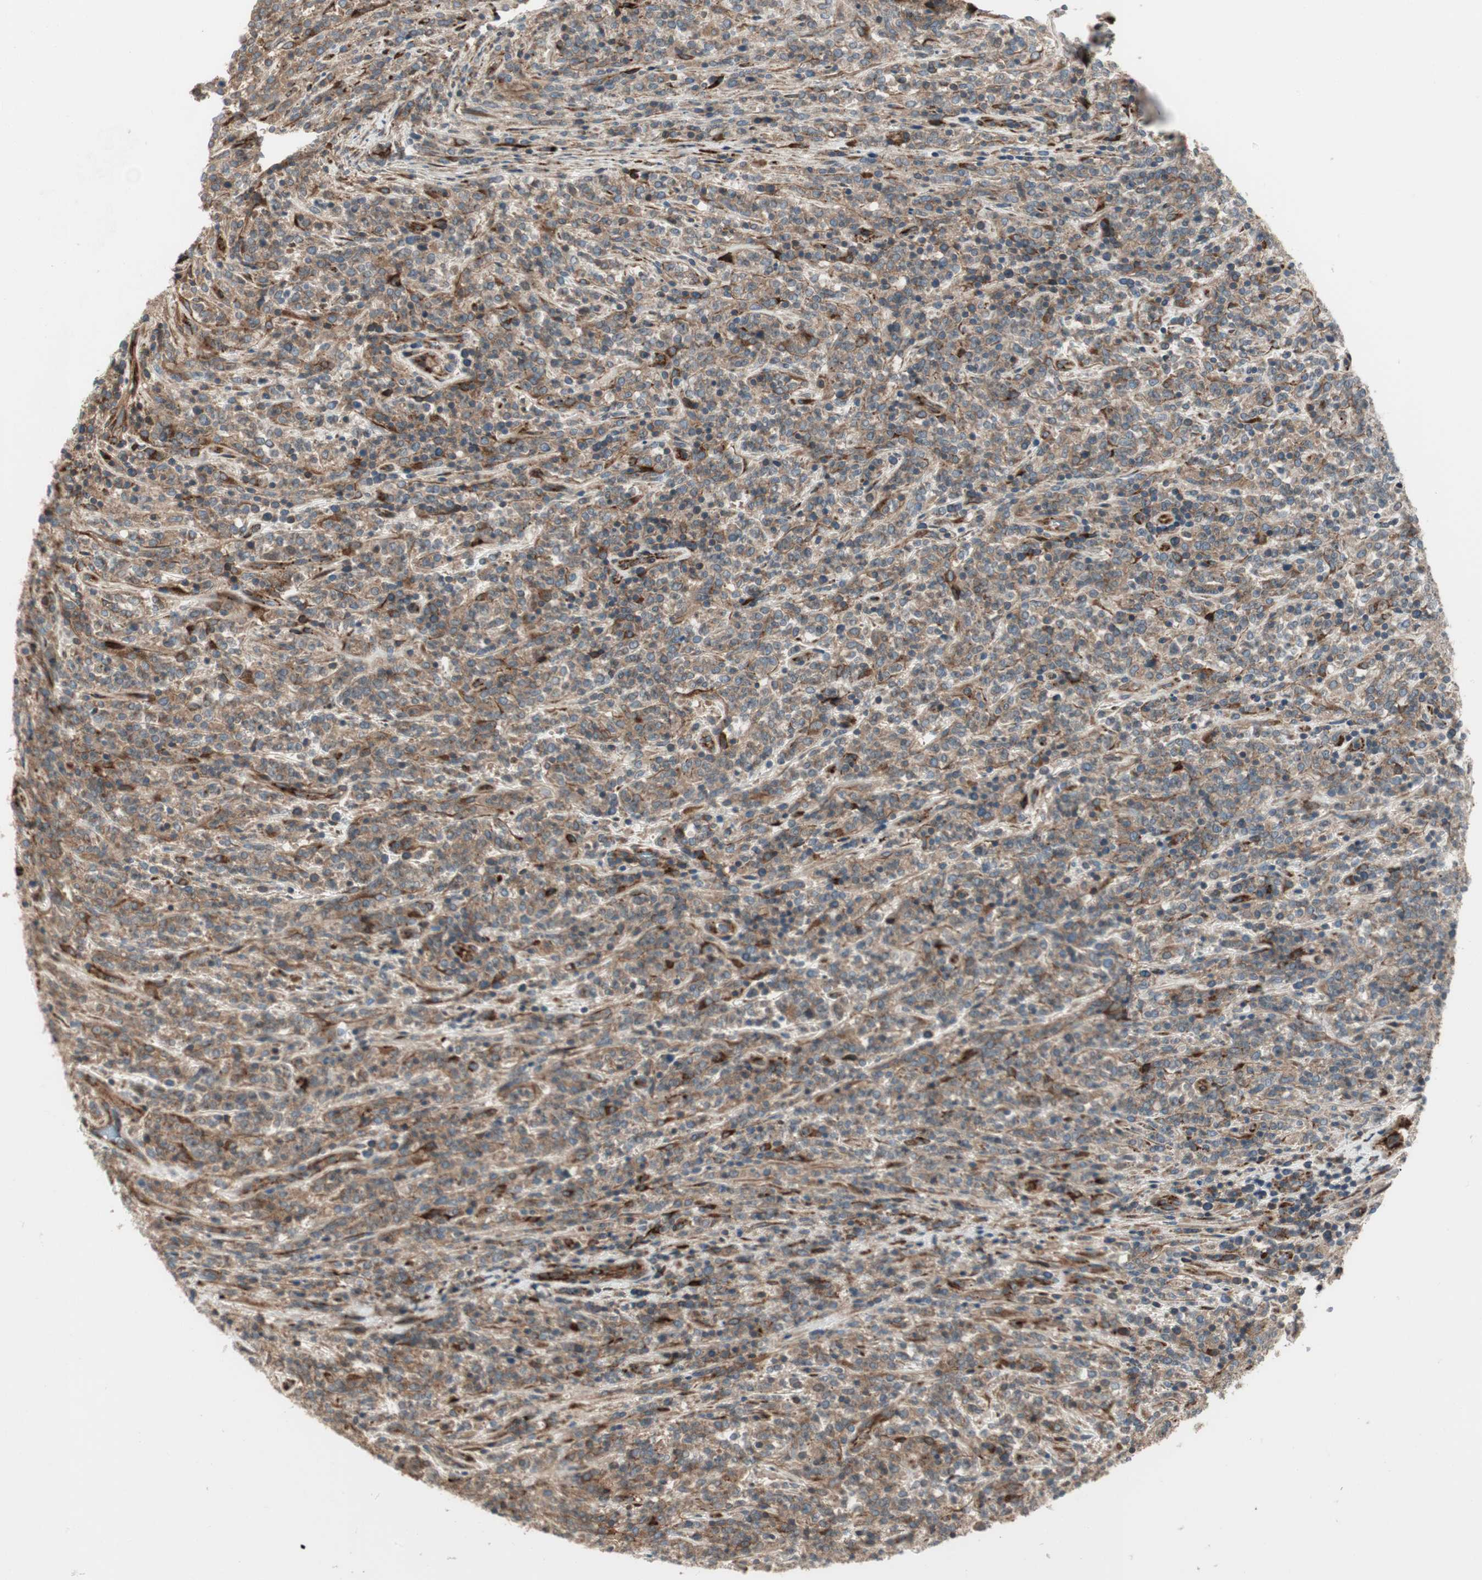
{"staining": {"intensity": "moderate", "quantity": ">75%", "location": "cytoplasmic/membranous"}, "tissue": "lymphoma", "cell_type": "Tumor cells", "image_type": "cancer", "snomed": [{"axis": "morphology", "description": "Malignant lymphoma, non-Hodgkin's type, High grade"}, {"axis": "topography", "description": "Soft tissue"}], "caption": "Protein expression analysis of human malignant lymphoma, non-Hodgkin's type (high-grade) reveals moderate cytoplasmic/membranous expression in approximately >75% of tumor cells. Immunohistochemistry (ihc) stains the protein in brown and the nuclei are stained blue.", "gene": "PRKG1", "patient": {"sex": "male", "age": 18}}